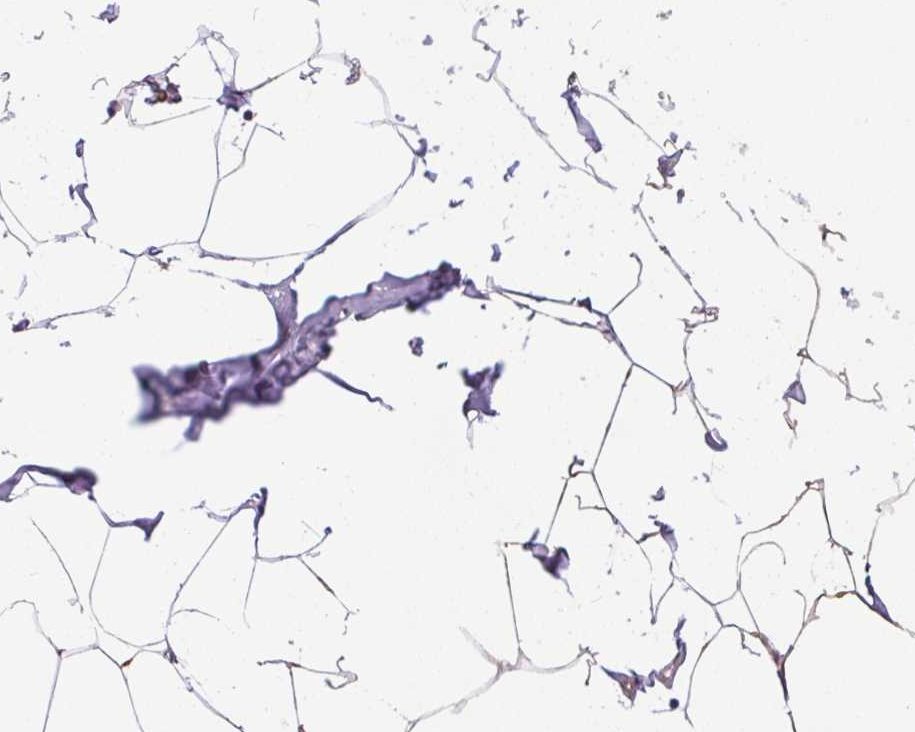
{"staining": {"intensity": "weak", "quantity": ">75%", "location": "cytoplasmic/membranous,nuclear"}, "tissue": "breast", "cell_type": "Adipocytes", "image_type": "normal", "snomed": [{"axis": "morphology", "description": "Normal tissue, NOS"}, {"axis": "topography", "description": "Breast"}], "caption": "This is a histology image of immunohistochemistry (IHC) staining of unremarkable breast, which shows weak positivity in the cytoplasmic/membranous,nuclear of adipocytes.", "gene": "LRRTM1", "patient": {"sex": "female", "age": 32}}